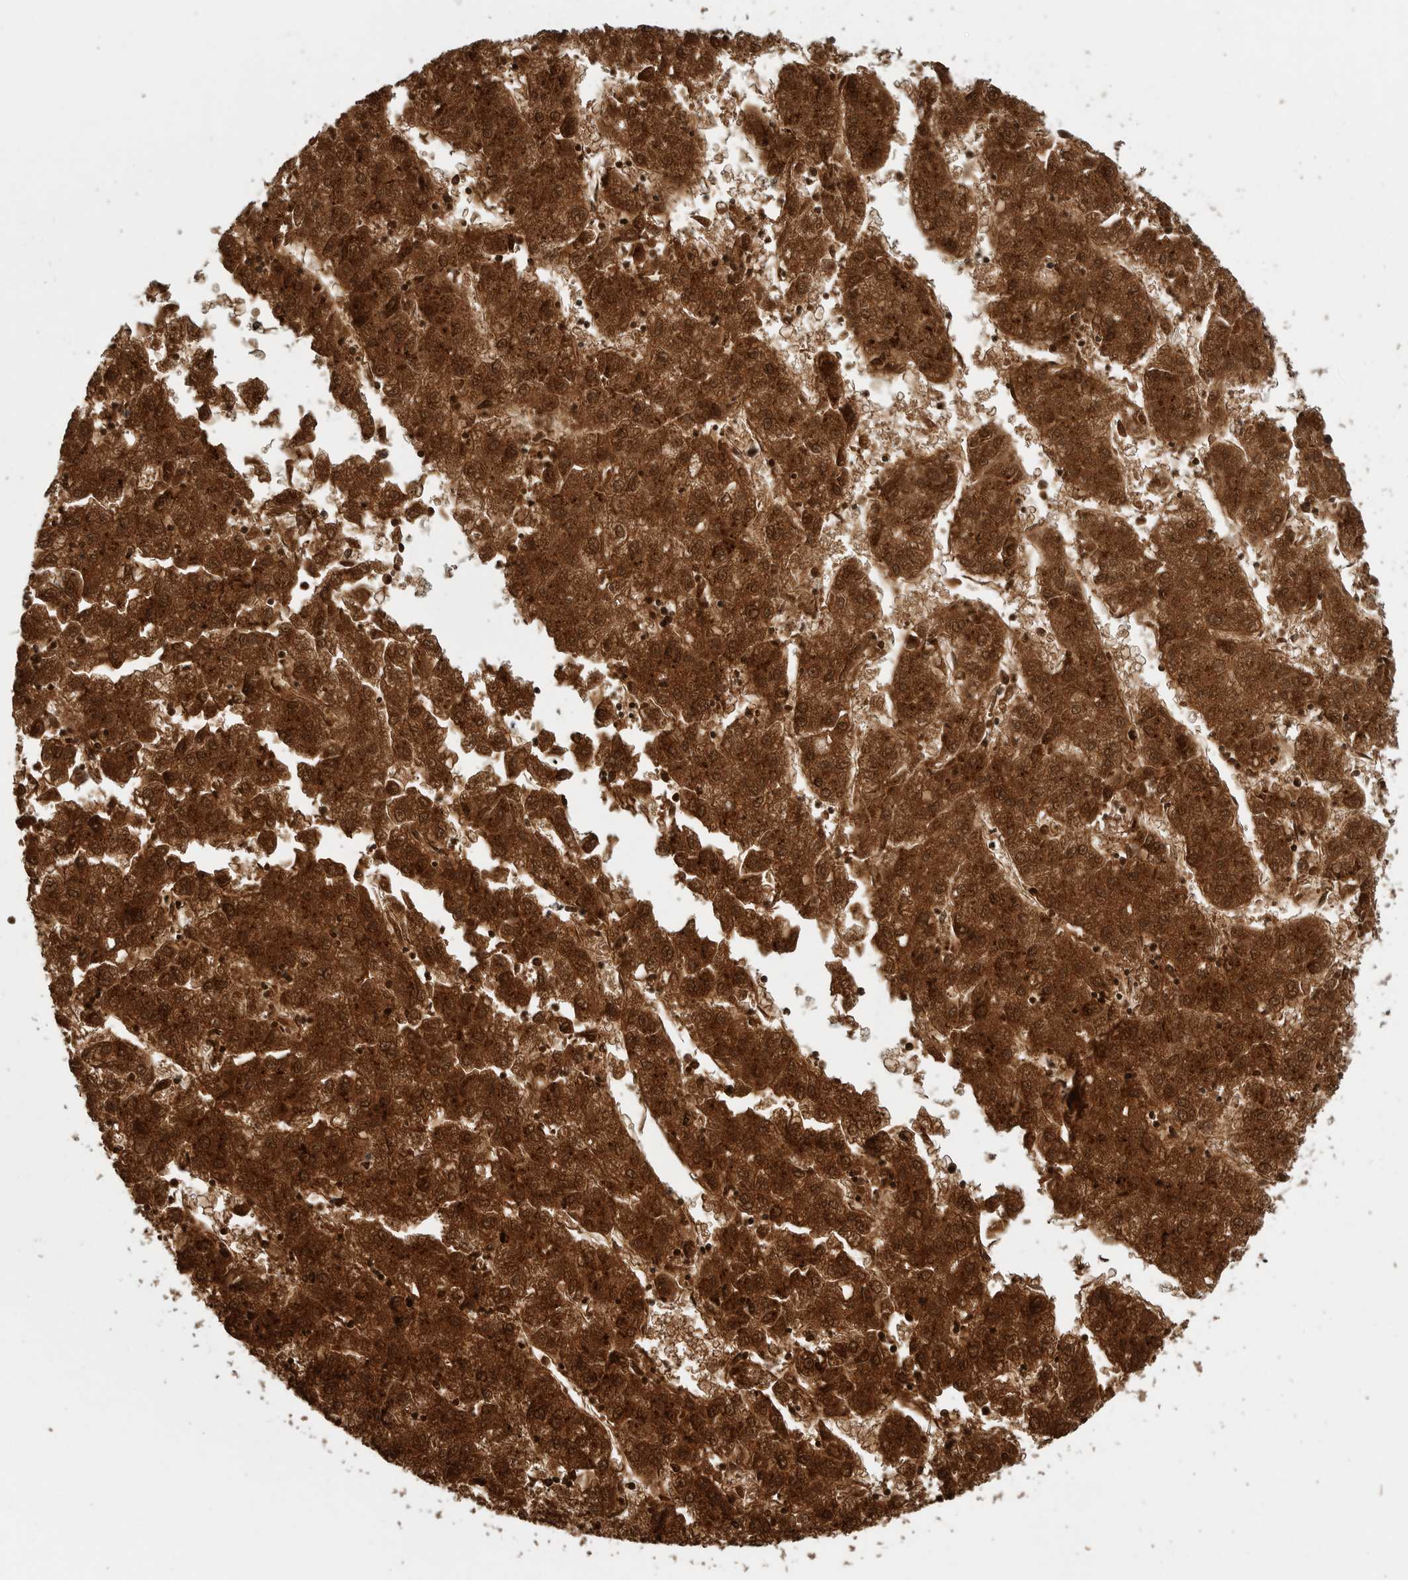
{"staining": {"intensity": "strong", "quantity": ">75%", "location": "cytoplasmic/membranous"}, "tissue": "liver cancer", "cell_type": "Tumor cells", "image_type": "cancer", "snomed": [{"axis": "morphology", "description": "Carcinoma, Hepatocellular, NOS"}, {"axis": "topography", "description": "Liver"}], "caption": "Human hepatocellular carcinoma (liver) stained with a brown dye displays strong cytoplasmic/membranous positive staining in approximately >75% of tumor cells.", "gene": "GALNS", "patient": {"sex": "male", "age": 72}}